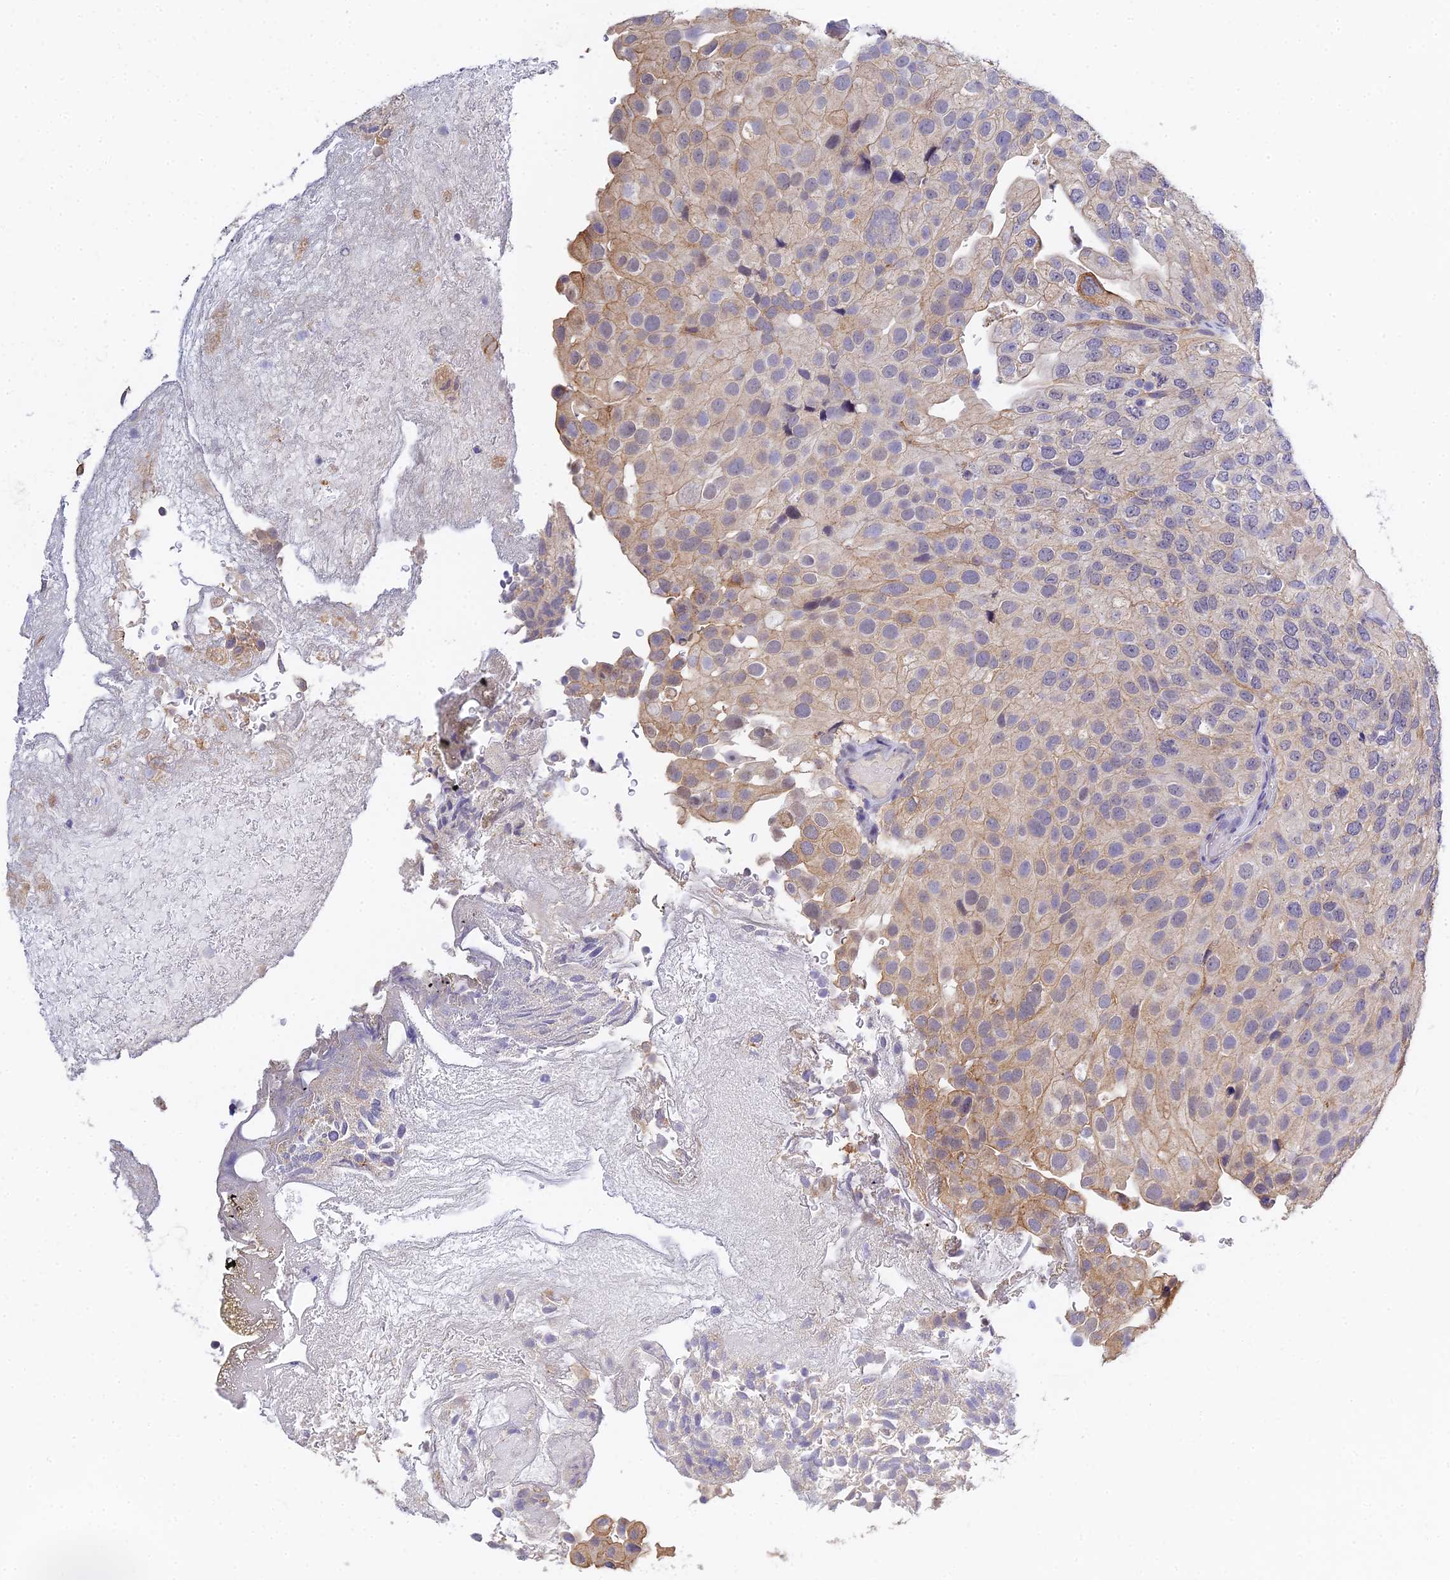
{"staining": {"intensity": "weak", "quantity": "25%-75%", "location": "cytoplasmic/membranous"}, "tissue": "urothelial cancer", "cell_type": "Tumor cells", "image_type": "cancer", "snomed": [{"axis": "morphology", "description": "Urothelial carcinoma, Low grade"}, {"axis": "topography", "description": "Urinary bladder"}], "caption": "Human low-grade urothelial carcinoma stained for a protein (brown) exhibits weak cytoplasmic/membranous positive expression in approximately 25%-75% of tumor cells.", "gene": "HOXB1", "patient": {"sex": "male", "age": 78}}